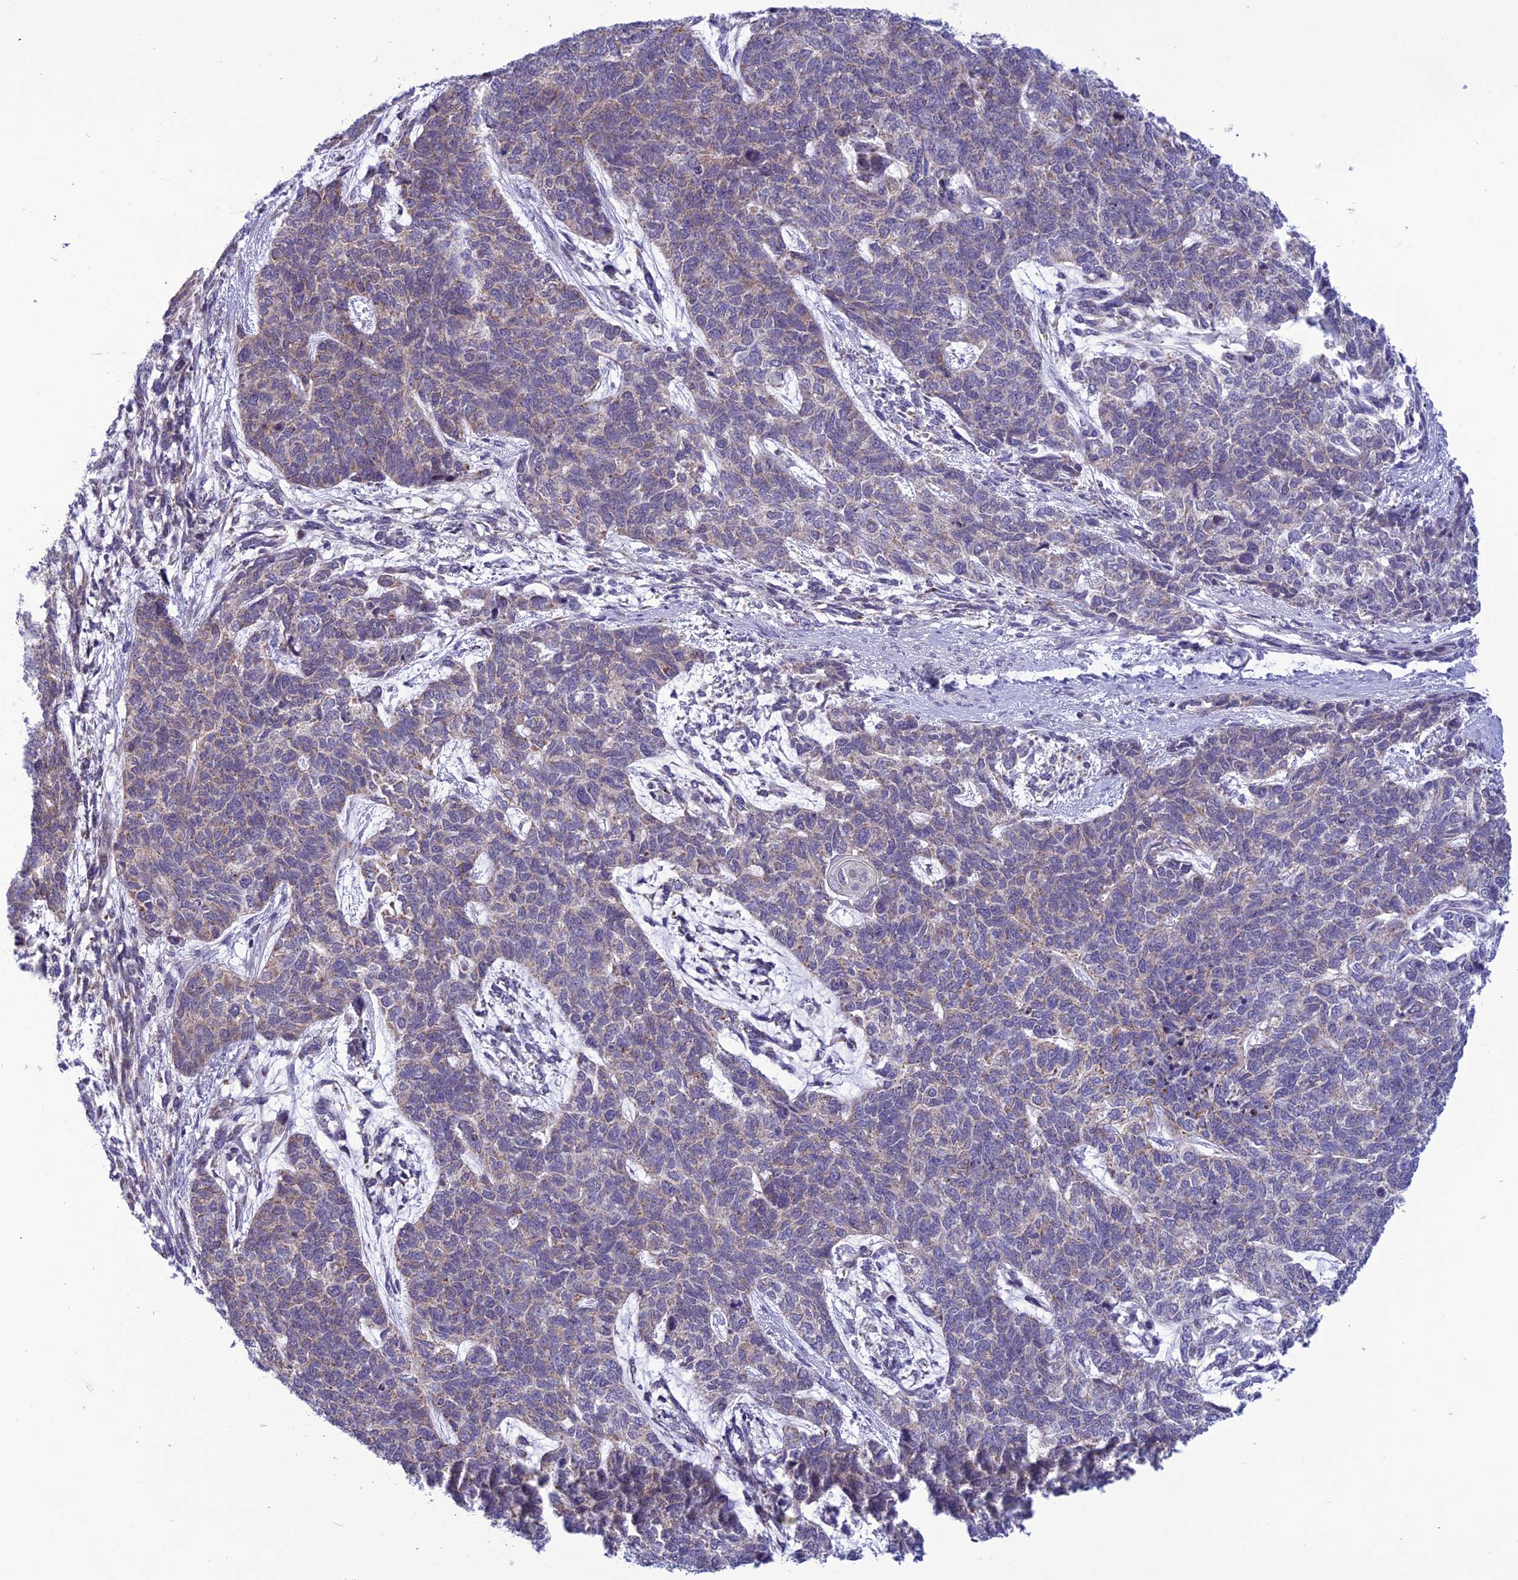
{"staining": {"intensity": "weak", "quantity": "<25%", "location": "cytoplasmic/membranous"}, "tissue": "cervical cancer", "cell_type": "Tumor cells", "image_type": "cancer", "snomed": [{"axis": "morphology", "description": "Squamous cell carcinoma, NOS"}, {"axis": "topography", "description": "Cervix"}], "caption": "Immunohistochemistry (IHC) photomicrograph of neoplastic tissue: cervical cancer stained with DAB demonstrates no significant protein expression in tumor cells.", "gene": "PSMF1", "patient": {"sex": "female", "age": 63}}